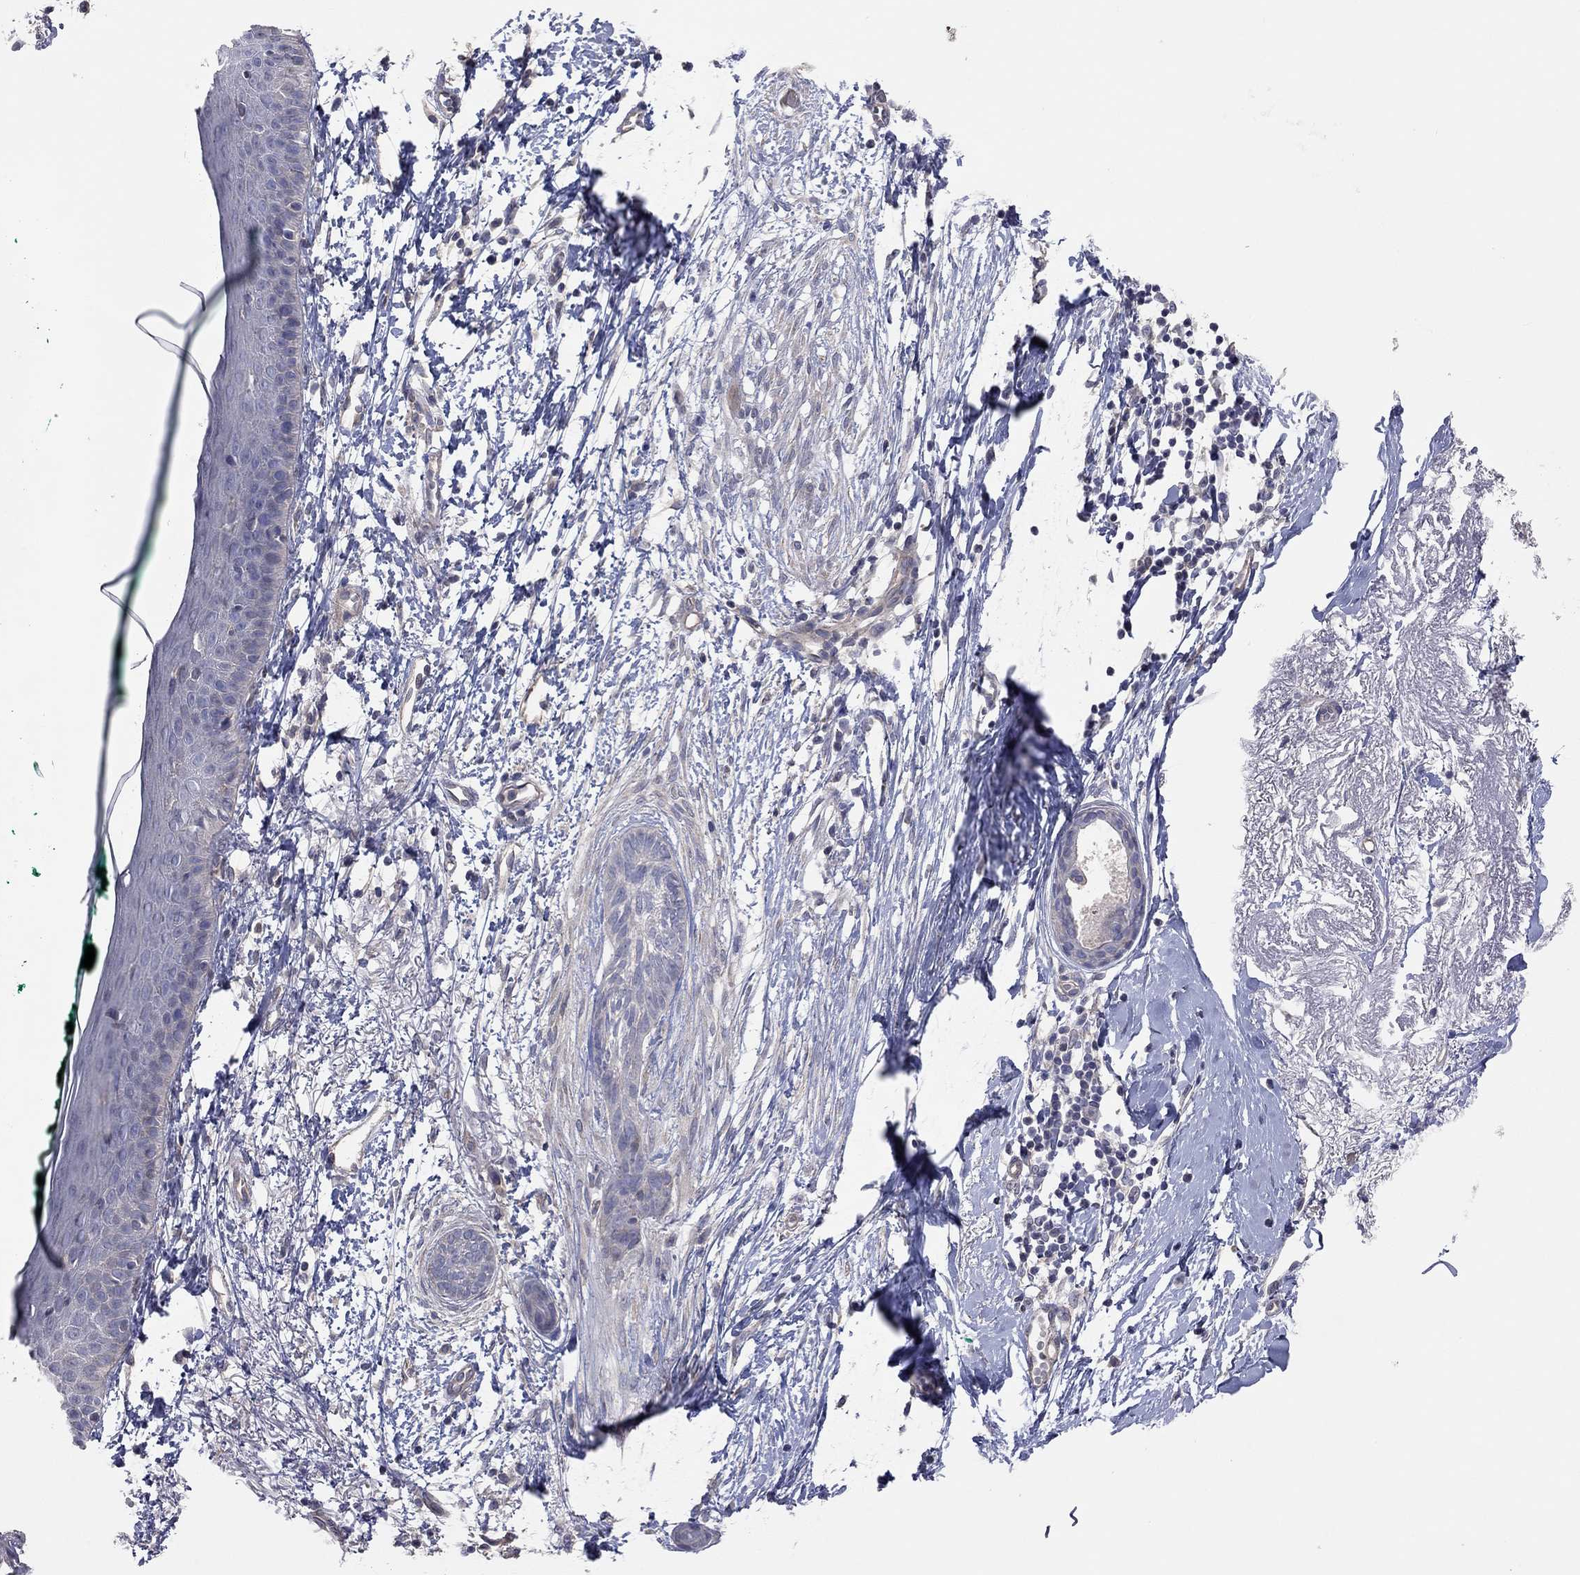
{"staining": {"intensity": "negative", "quantity": "none", "location": "none"}, "tissue": "skin cancer", "cell_type": "Tumor cells", "image_type": "cancer", "snomed": [{"axis": "morphology", "description": "Normal tissue, NOS"}, {"axis": "morphology", "description": "Basal cell carcinoma"}, {"axis": "topography", "description": "Skin"}], "caption": "Histopathology image shows no significant protein expression in tumor cells of skin cancer.", "gene": "KCNB1", "patient": {"sex": "male", "age": 84}}